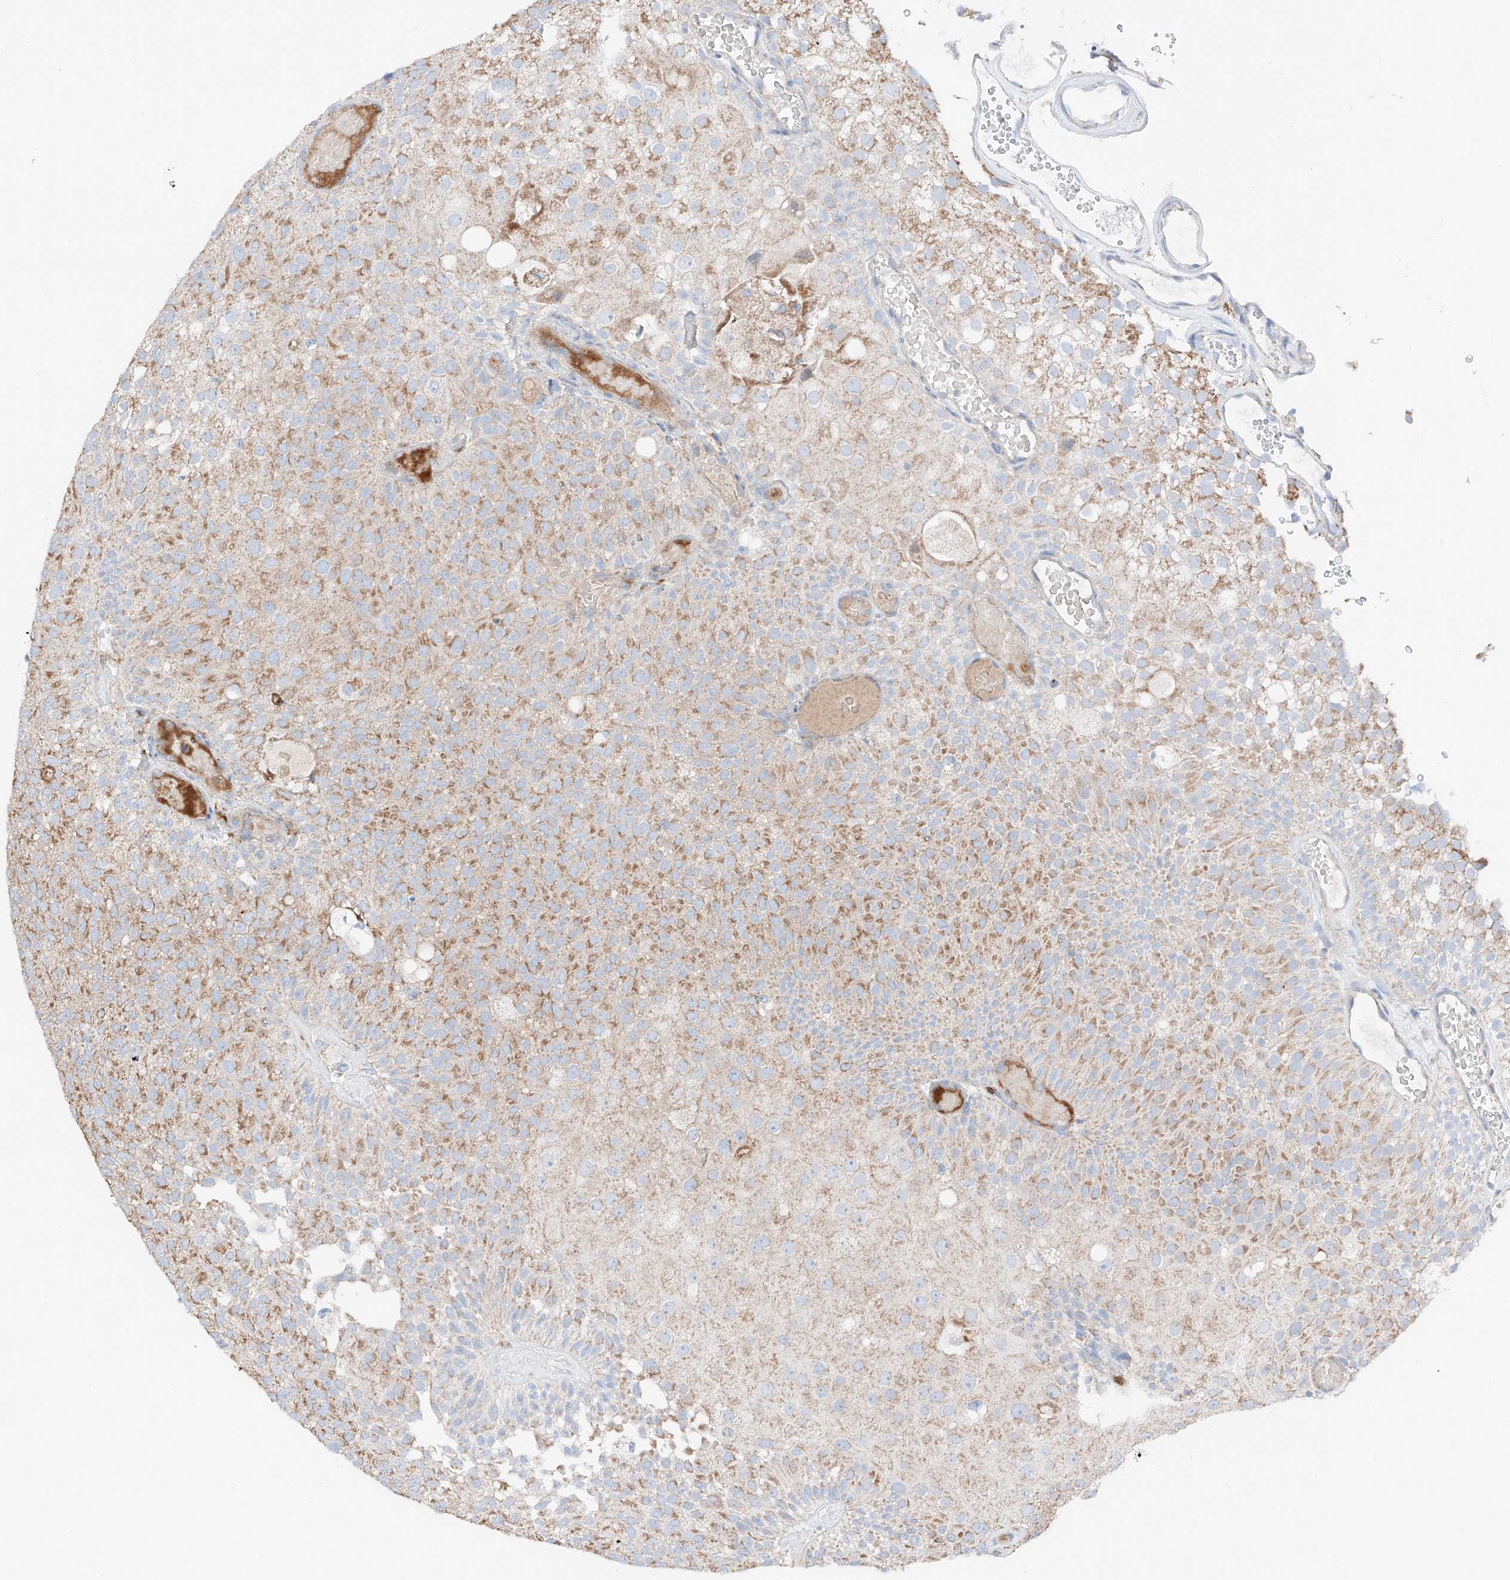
{"staining": {"intensity": "moderate", "quantity": "25%-75%", "location": "cytoplasmic/membranous"}, "tissue": "urothelial cancer", "cell_type": "Tumor cells", "image_type": "cancer", "snomed": [{"axis": "morphology", "description": "Urothelial carcinoma, Low grade"}, {"axis": "topography", "description": "Urinary bladder"}], "caption": "Moderate cytoplasmic/membranous expression is appreciated in about 25%-75% of tumor cells in low-grade urothelial carcinoma.", "gene": "MRAP", "patient": {"sex": "male", "age": 78}}